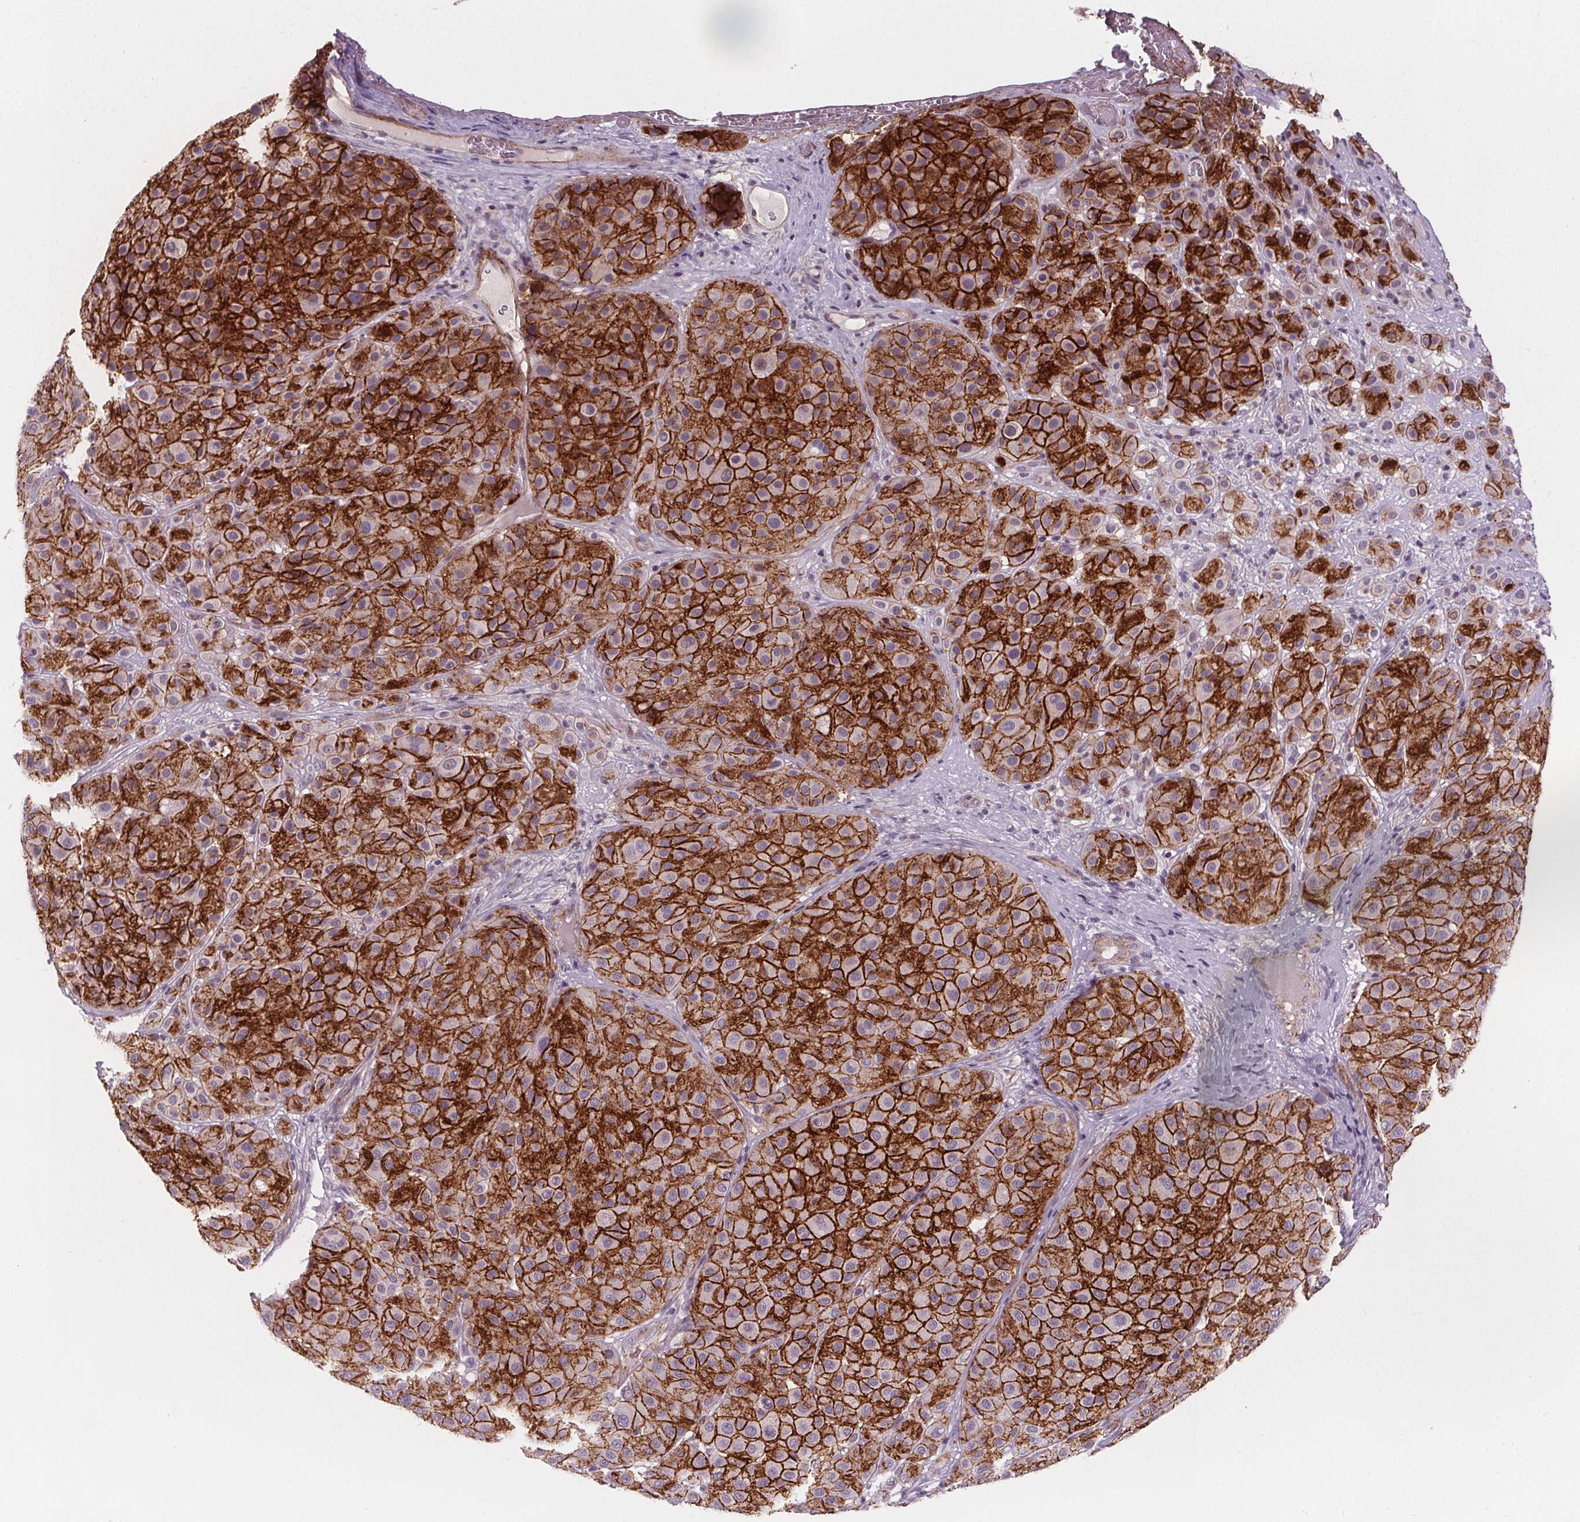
{"staining": {"intensity": "strong", "quantity": ">75%", "location": "cytoplasmic/membranous"}, "tissue": "melanoma", "cell_type": "Tumor cells", "image_type": "cancer", "snomed": [{"axis": "morphology", "description": "Malignant melanoma, Metastatic site"}, {"axis": "topography", "description": "Smooth muscle"}], "caption": "Immunohistochemical staining of human malignant melanoma (metastatic site) shows high levels of strong cytoplasmic/membranous expression in approximately >75% of tumor cells.", "gene": "ATP1A1", "patient": {"sex": "male", "age": 41}}